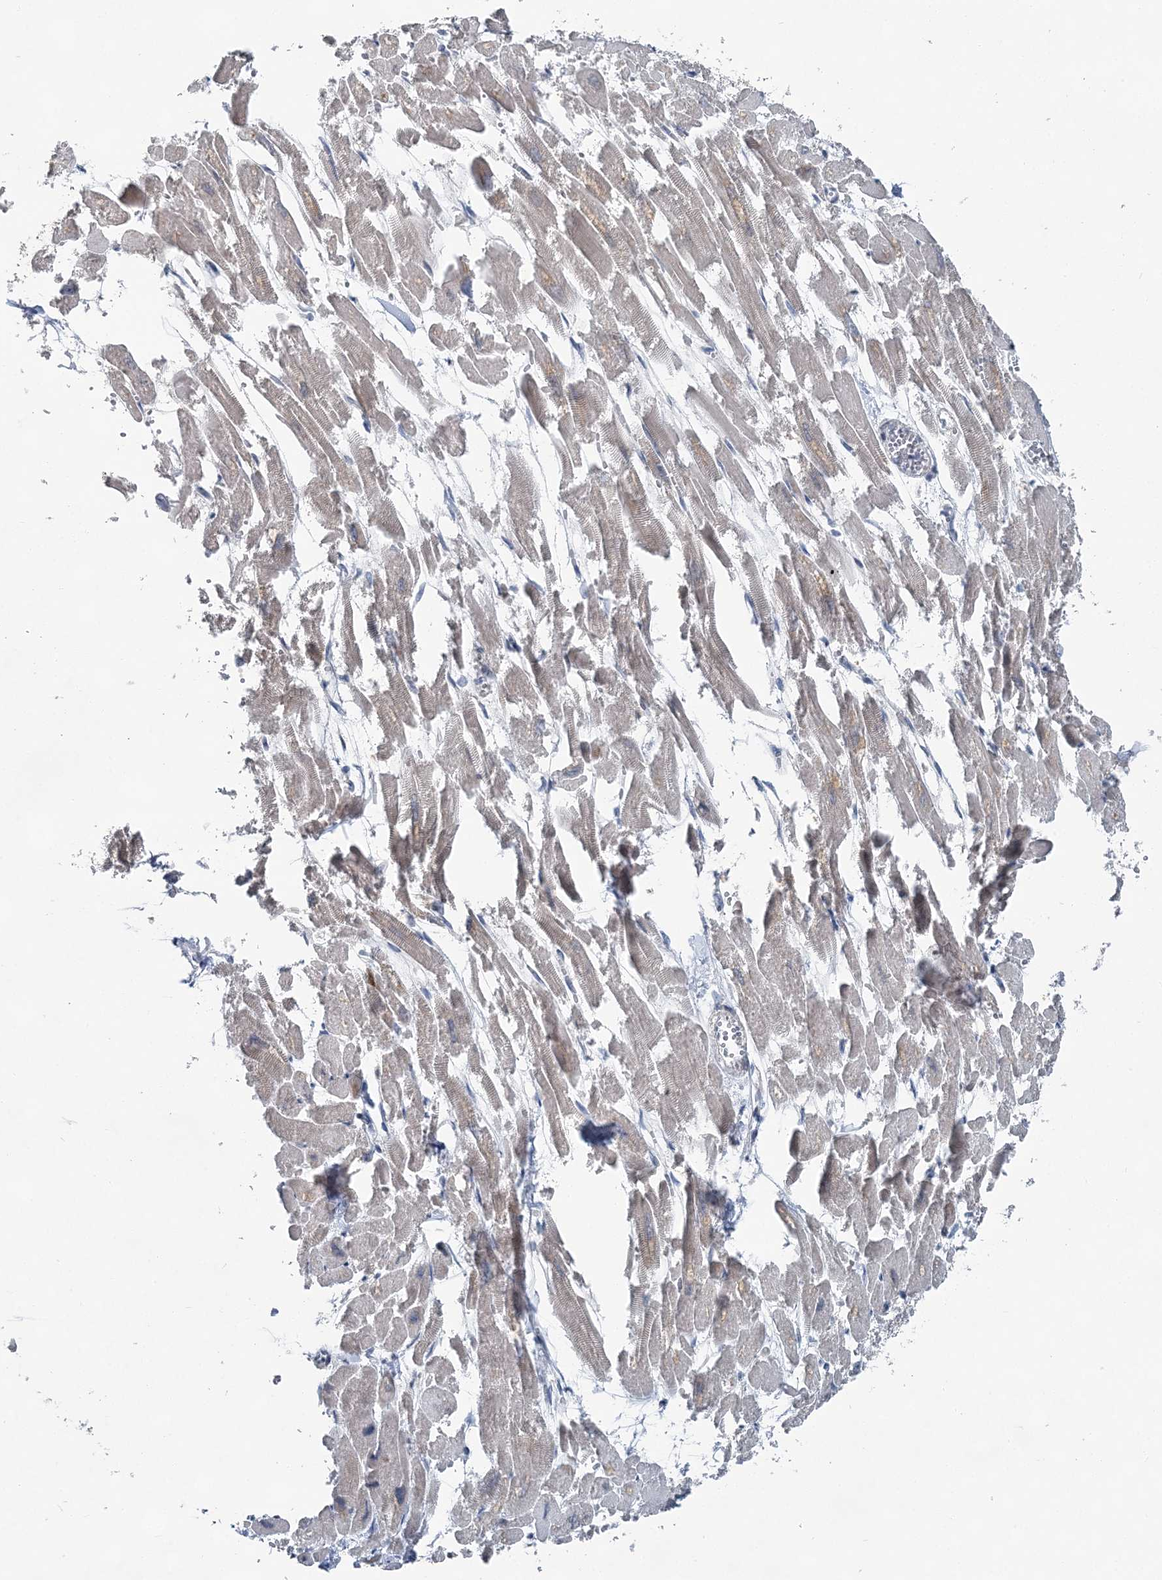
{"staining": {"intensity": "negative", "quantity": "none", "location": "none"}, "tissue": "heart muscle", "cell_type": "Cardiomyocytes", "image_type": "normal", "snomed": [{"axis": "morphology", "description": "Normal tissue, NOS"}, {"axis": "topography", "description": "Heart"}], "caption": "A high-resolution photomicrograph shows immunohistochemistry (IHC) staining of normal heart muscle, which shows no significant positivity in cardiomyocytes.", "gene": "HAT1", "patient": {"sex": "male", "age": 54}}